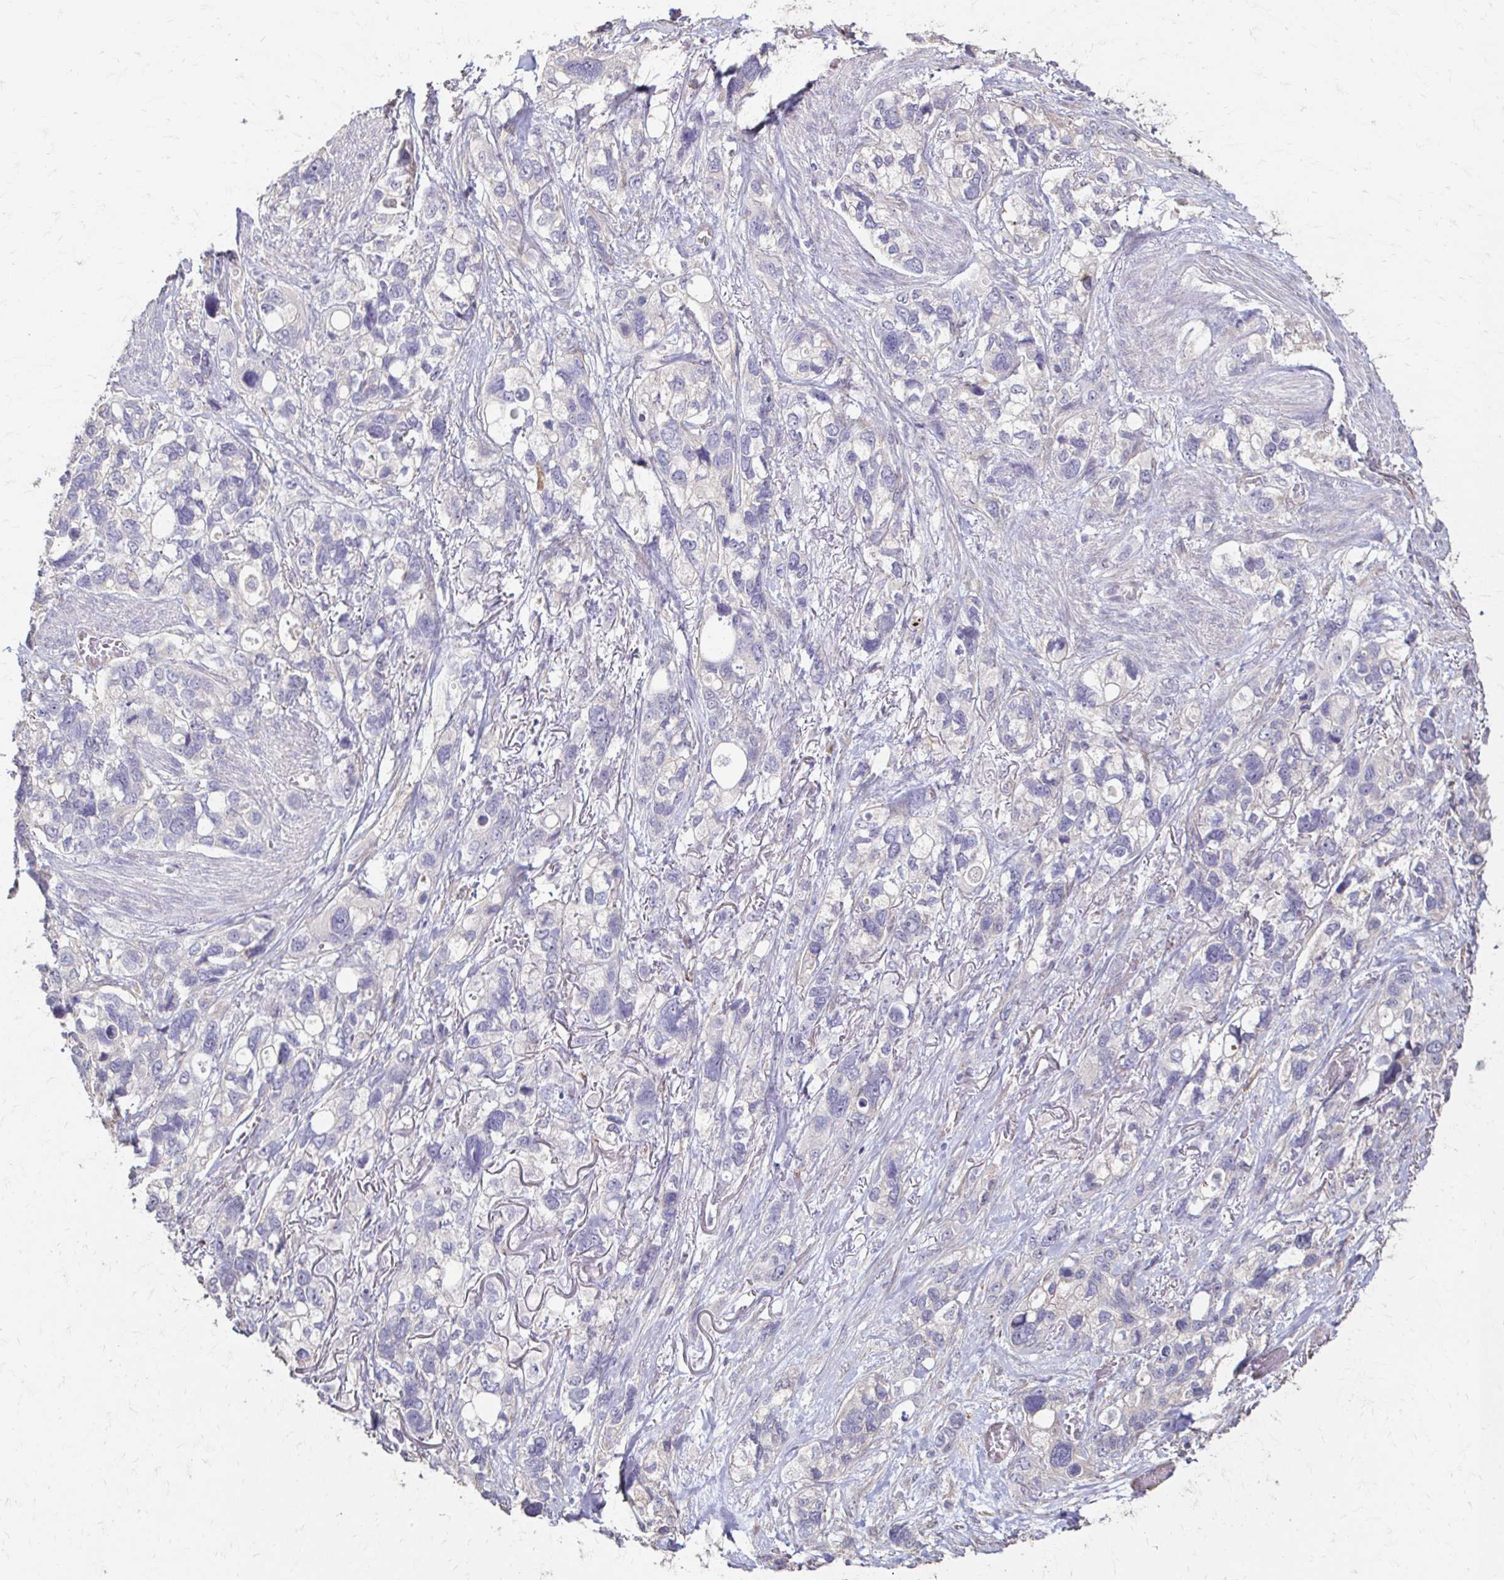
{"staining": {"intensity": "negative", "quantity": "none", "location": "none"}, "tissue": "stomach cancer", "cell_type": "Tumor cells", "image_type": "cancer", "snomed": [{"axis": "morphology", "description": "Adenocarcinoma, NOS"}, {"axis": "topography", "description": "Stomach, upper"}], "caption": "Tumor cells show no significant protein expression in stomach cancer (adenocarcinoma).", "gene": "IL18BP", "patient": {"sex": "female", "age": 81}}